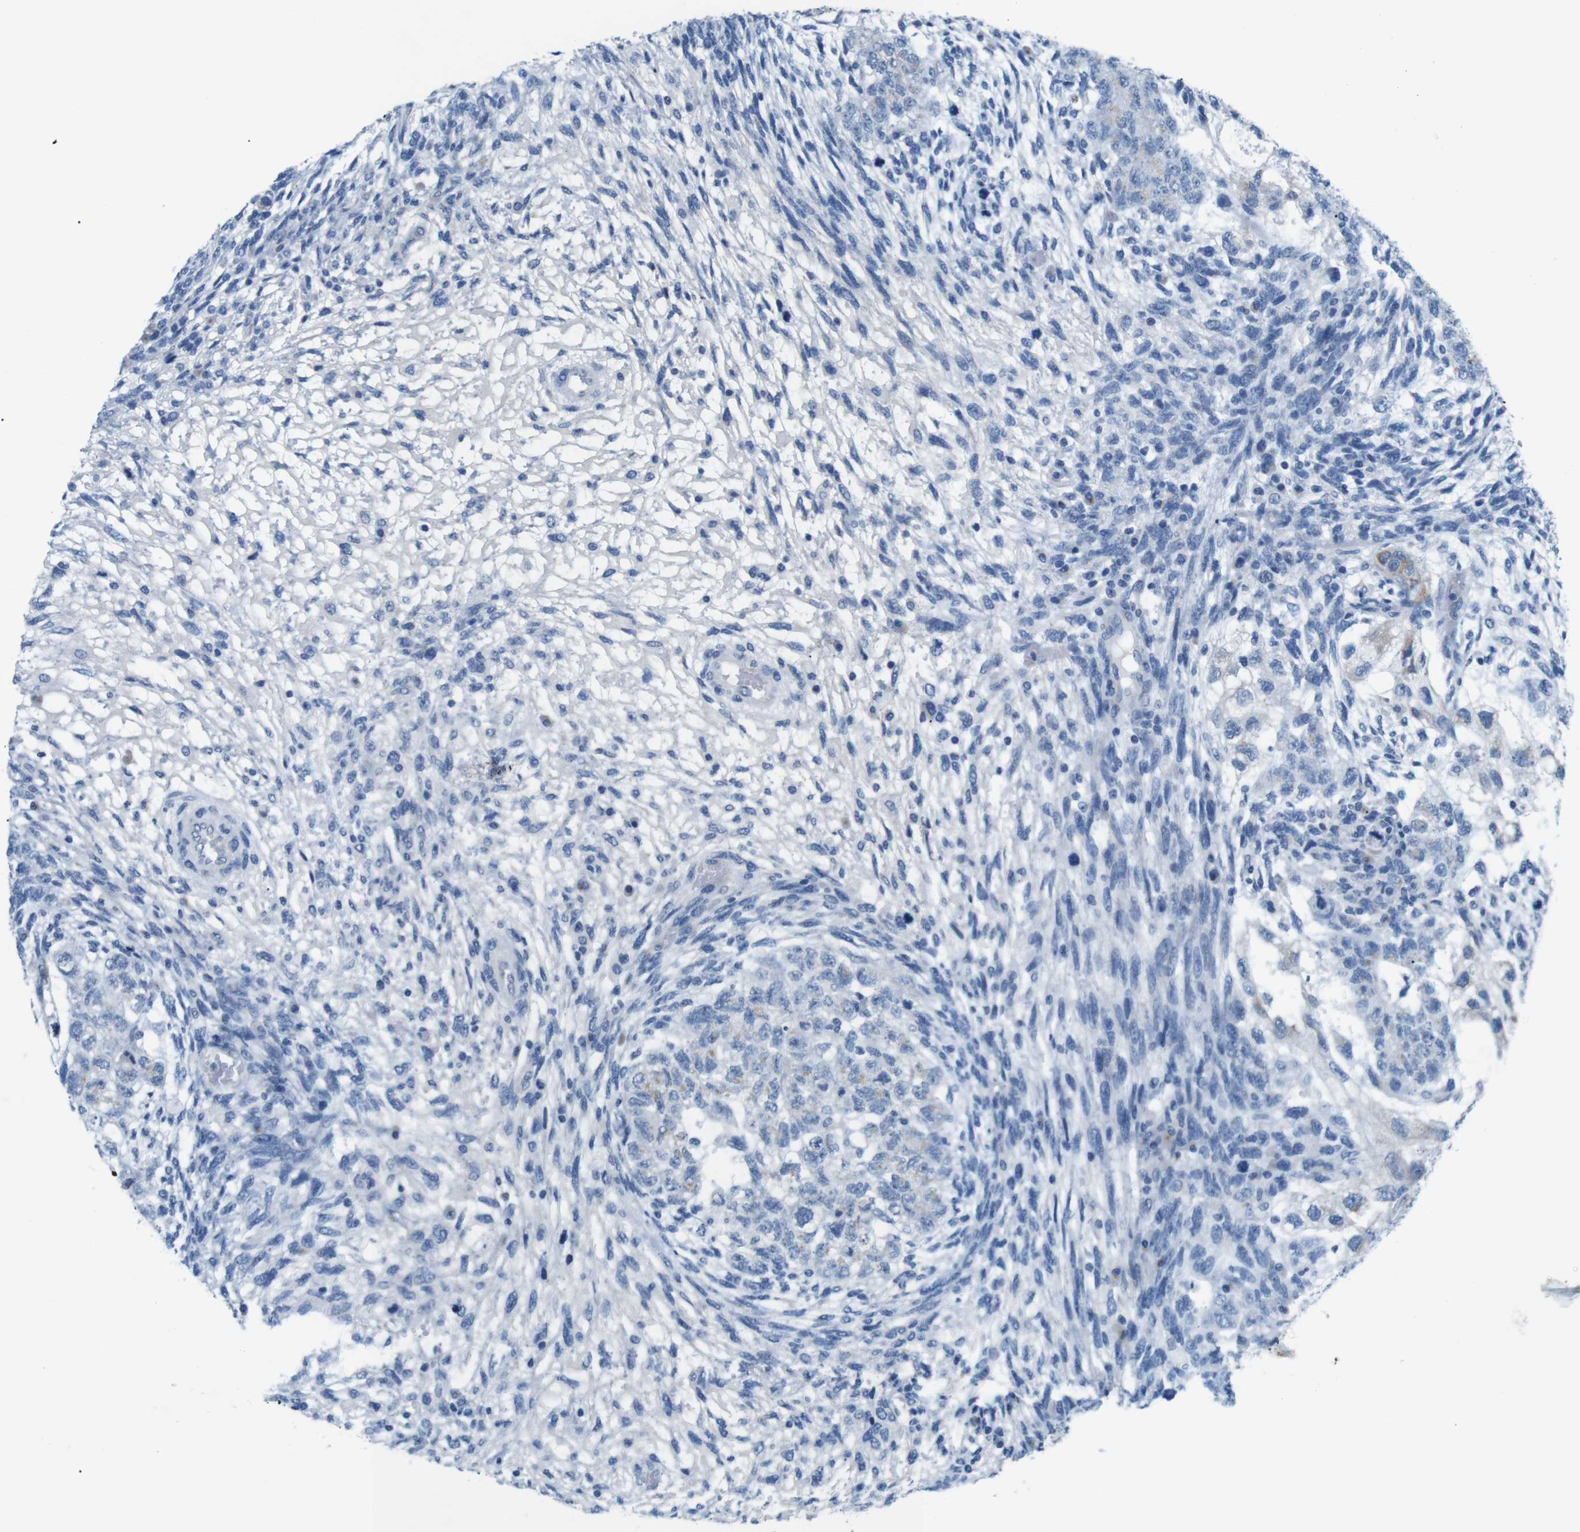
{"staining": {"intensity": "negative", "quantity": "none", "location": "none"}, "tissue": "testis cancer", "cell_type": "Tumor cells", "image_type": "cancer", "snomed": [{"axis": "morphology", "description": "Normal tissue, NOS"}, {"axis": "morphology", "description": "Carcinoma, Embryonal, NOS"}, {"axis": "topography", "description": "Testis"}], "caption": "Human testis cancer (embryonal carcinoma) stained for a protein using immunohistochemistry demonstrates no positivity in tumor cells.", "gene": "GOLGA2", "patient": {"sex": "male", "age": 36}}